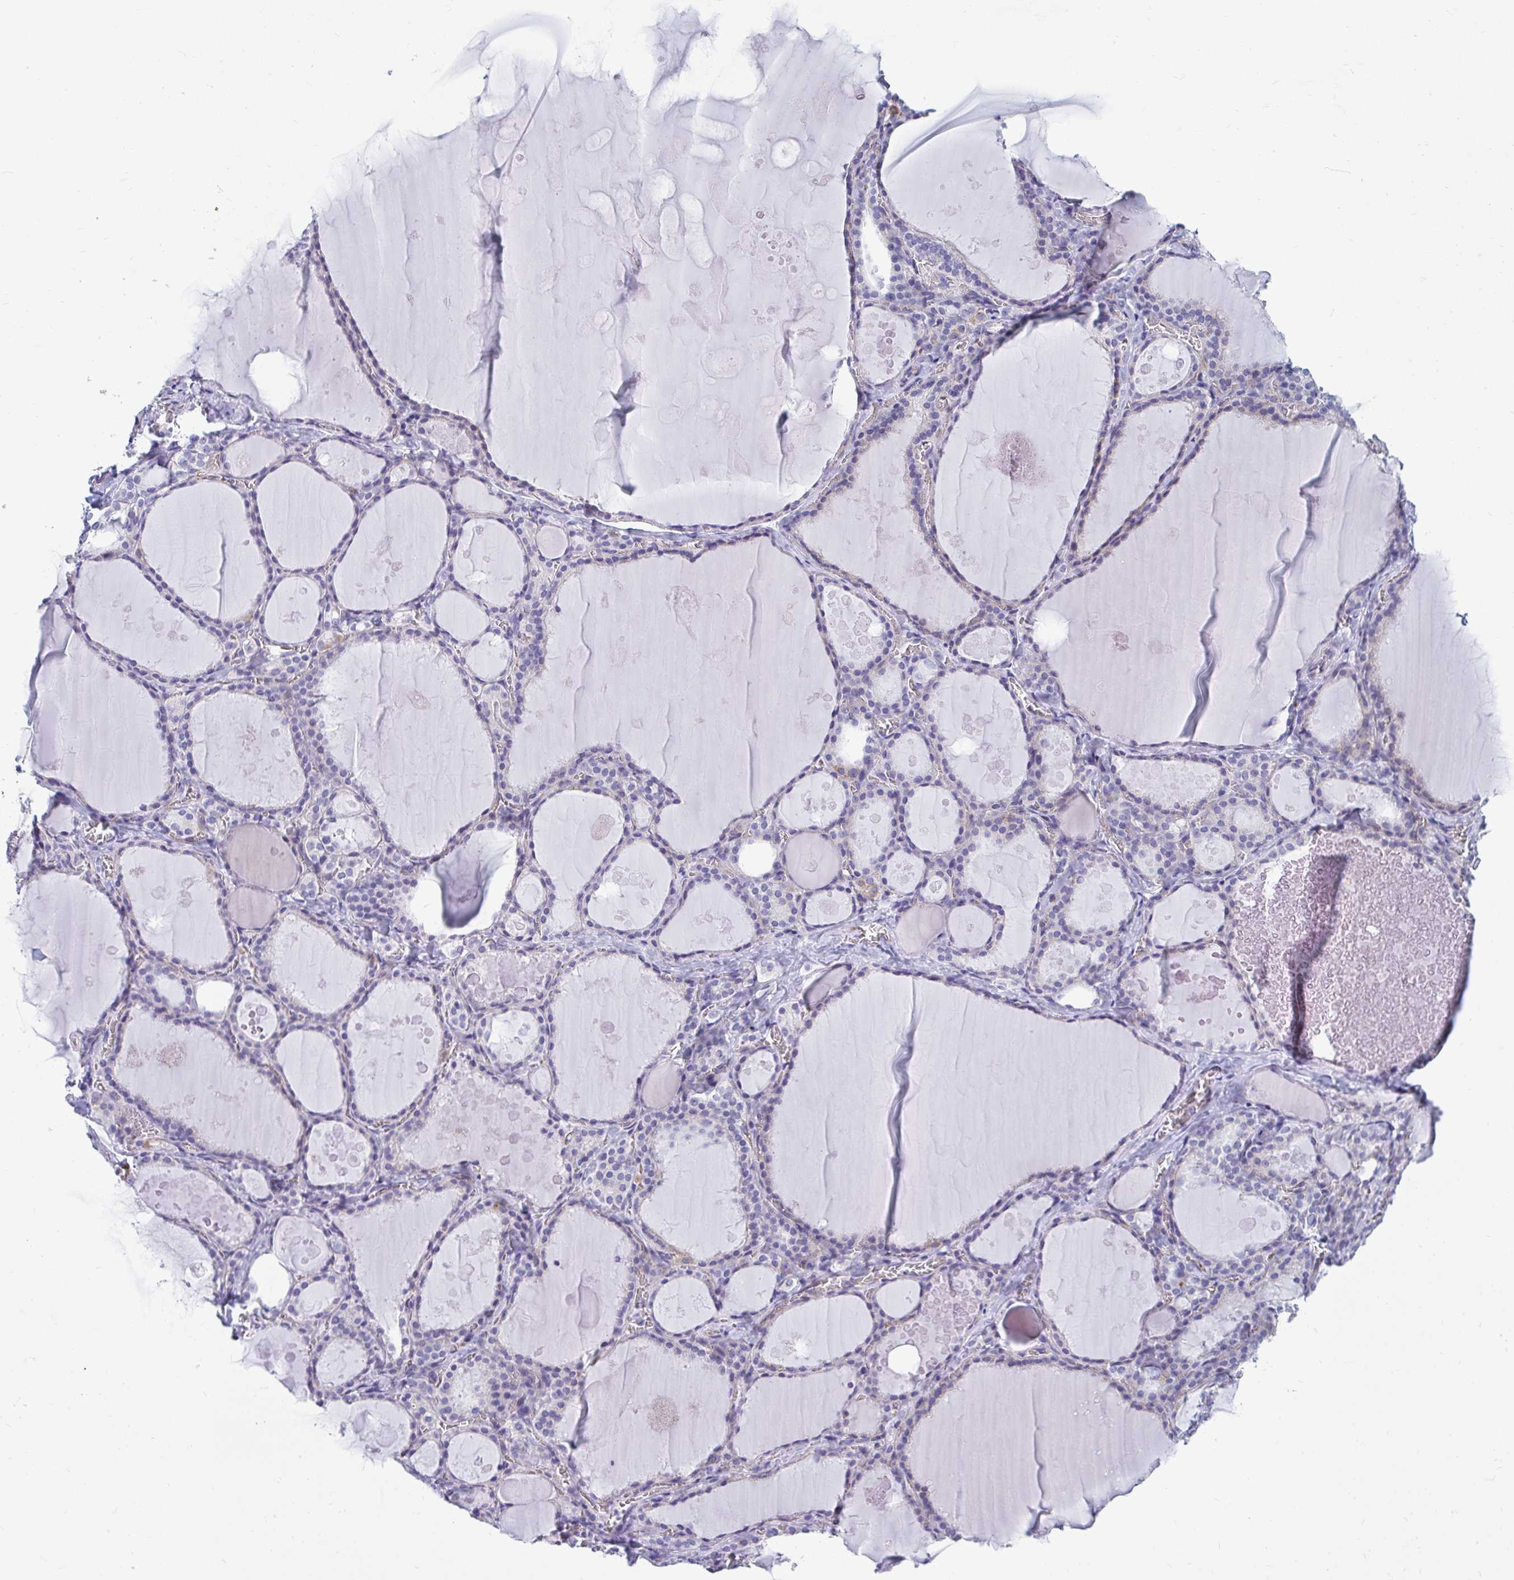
{"staining": {"intensity": "weak", "quantity": "<25%", "location": "cytoplasmic/membranous"}, "tissue": "thyroid gland", "cell_type": "Glandular cells", "image_type": "normal", "snomed": [{"axis": "morphology", "description": "Normal tissue, NOS"}, {"axis": "topography", "description": "Thyroid gland"}], "caption": "Histopathology image shows no significant protein staining in glandular cells of benign thyroid gland. (DAB (3,3'-diaminobenzidine) immunohistochemistry visualized using brightfield microscopy, high magnification).", "gene": "TSBP1", "patient": {"sex": "male", "age": 56}}